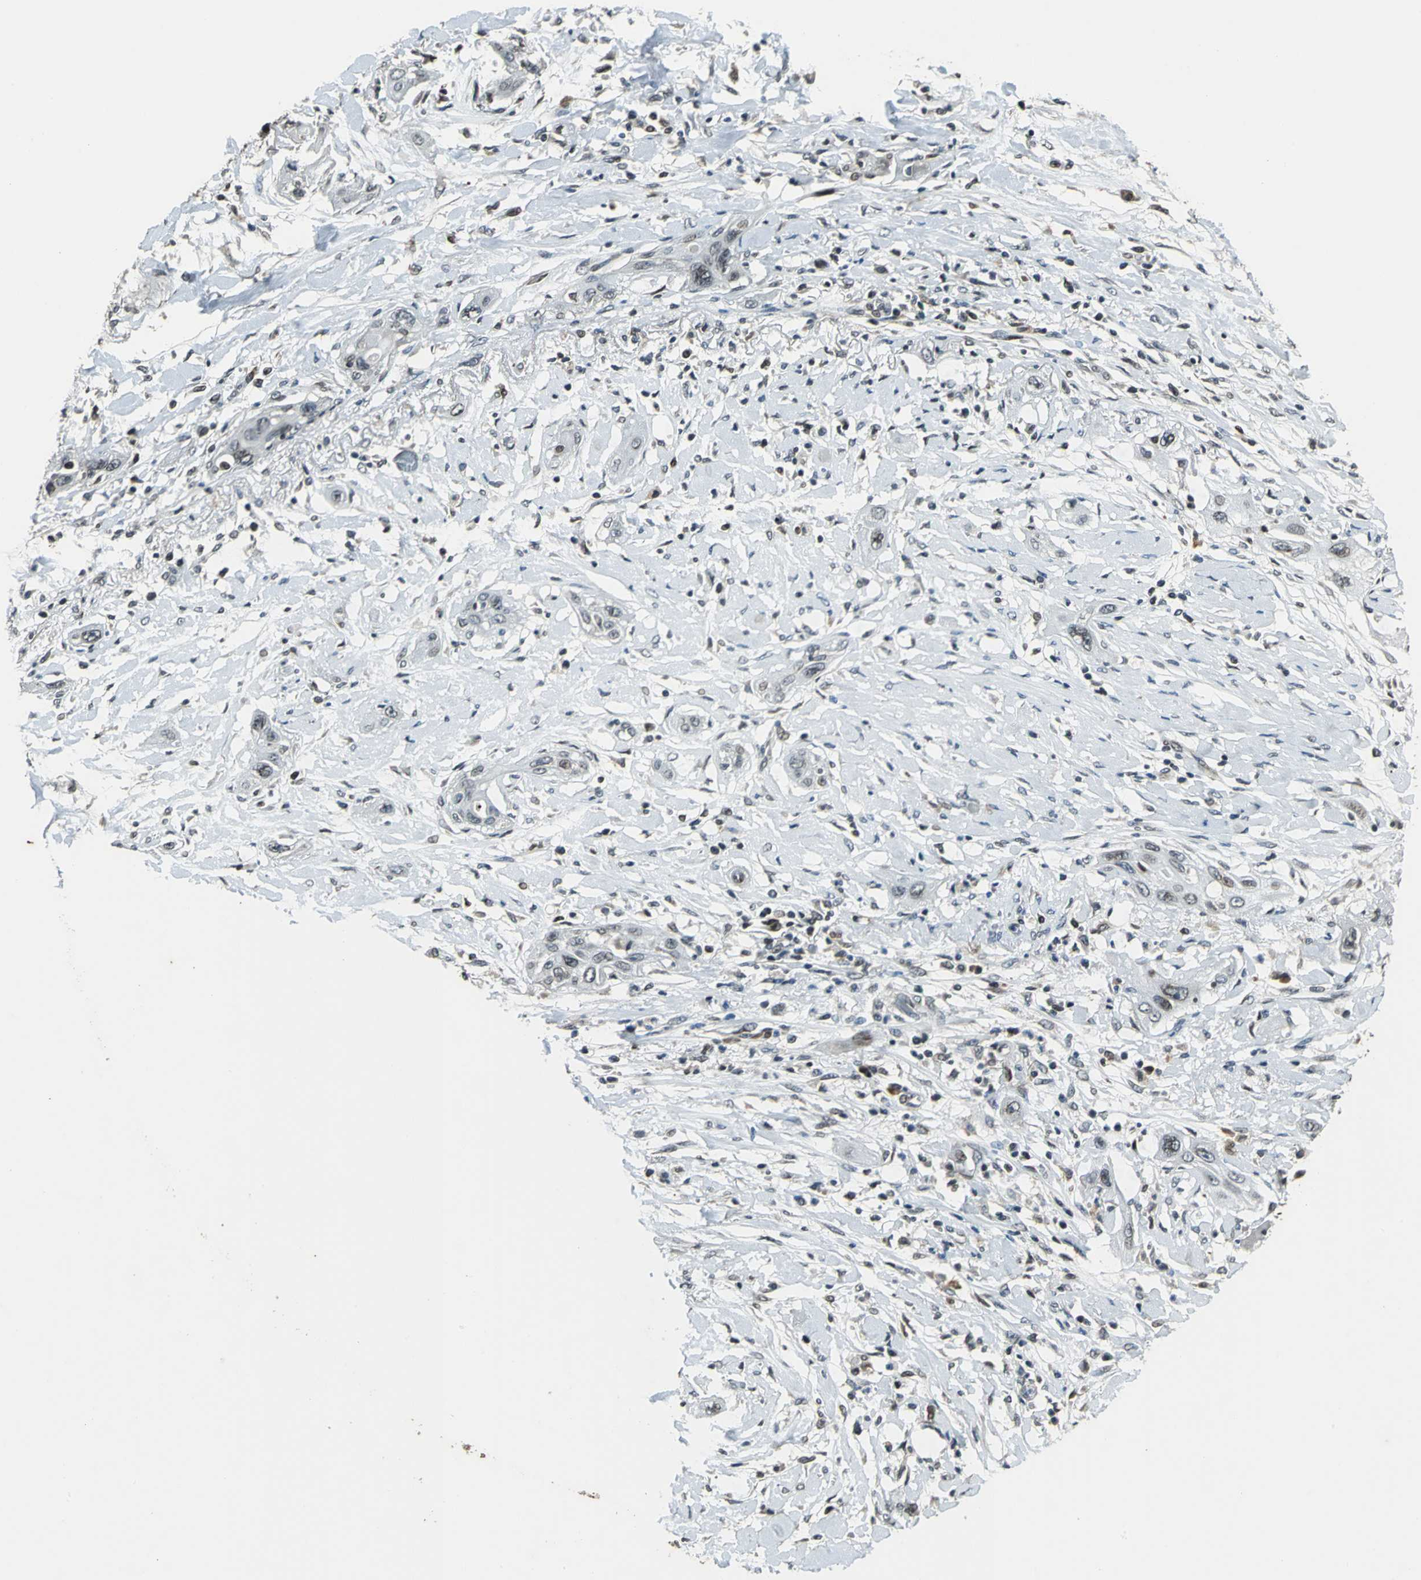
{"staining": {"intensity": "moderate", "quantity": "<25%", "location": "cytoplasmic/membranous,nuclear"}, "tissue": "lung cancer", "cell_type": "Tumor cells", "image_type": "cancer", "snomed": [{"axis": "morphology", "description": "Squamous cell carcinoma, NOS"}, {"axis": "topography", "description": "Lung"}], "caption": "Lung cancer (squamous cell carcinoma) stained with IHC demonstrates moderate cytoplasmic/membranous and nuclear positivity in approximately <25% of tumor cells.", "gene": "BRIP1", "patient": {"sex": "female", "age": 47}}